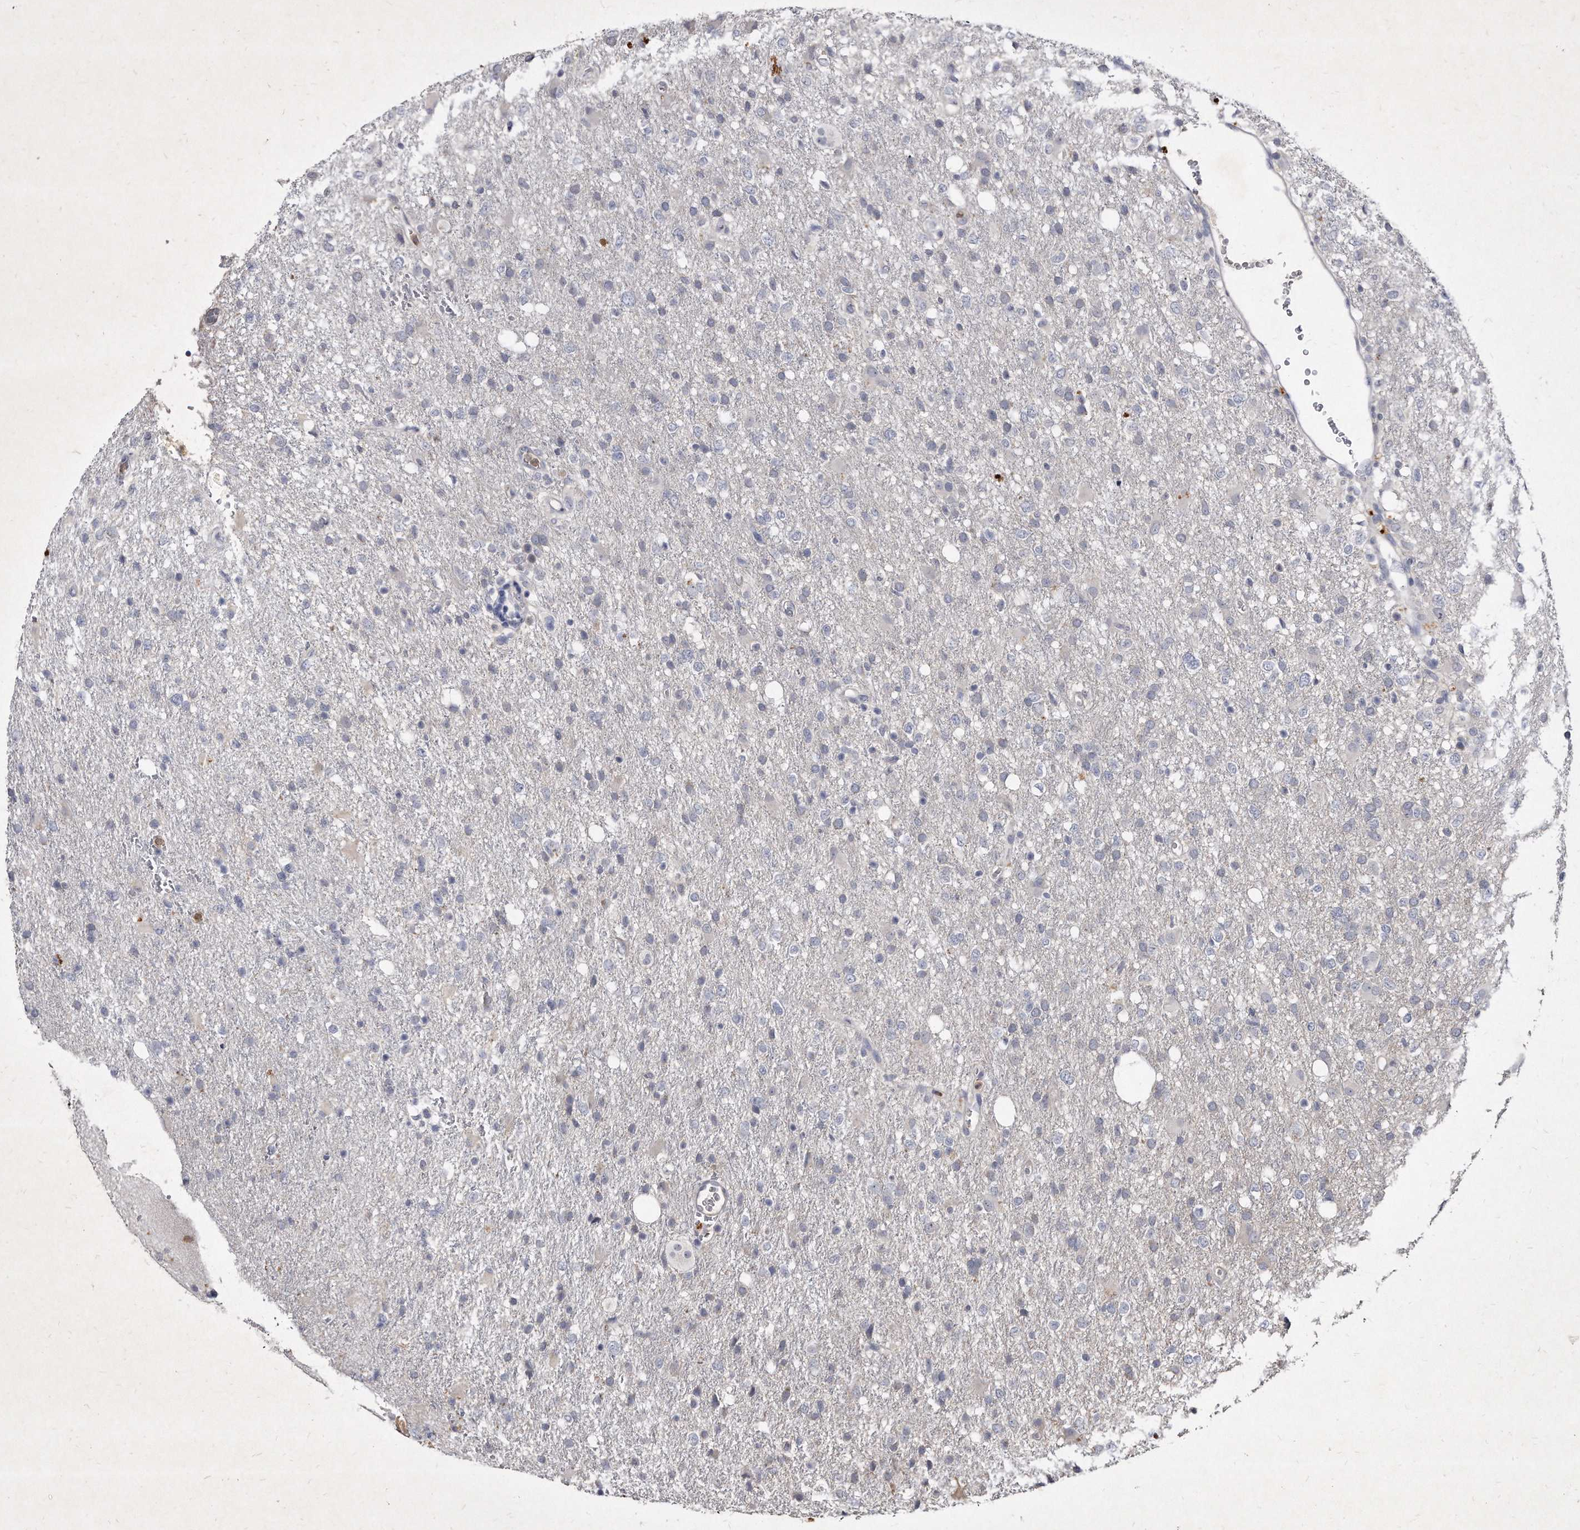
{"staining": {"intensity": "negative", "quantity": "none", "location": "none"}, "tissue": "glioma", "cell_type": "Tumor cells", "image_type": "cancer", "snomed": [{"axis": "morphology", "description": "Glioma, malignant, High grade"}, {"axis": "topography", "description": "Brain"}], "caption": "There is no significant staining in tumor cells of malignant glioma (high-grade). (DAB immunohistochemistry visualized using brightfield microscopy, high magnification).", "gene": "KLHDC3", "patient": {"sex": "female", "age": 57}}